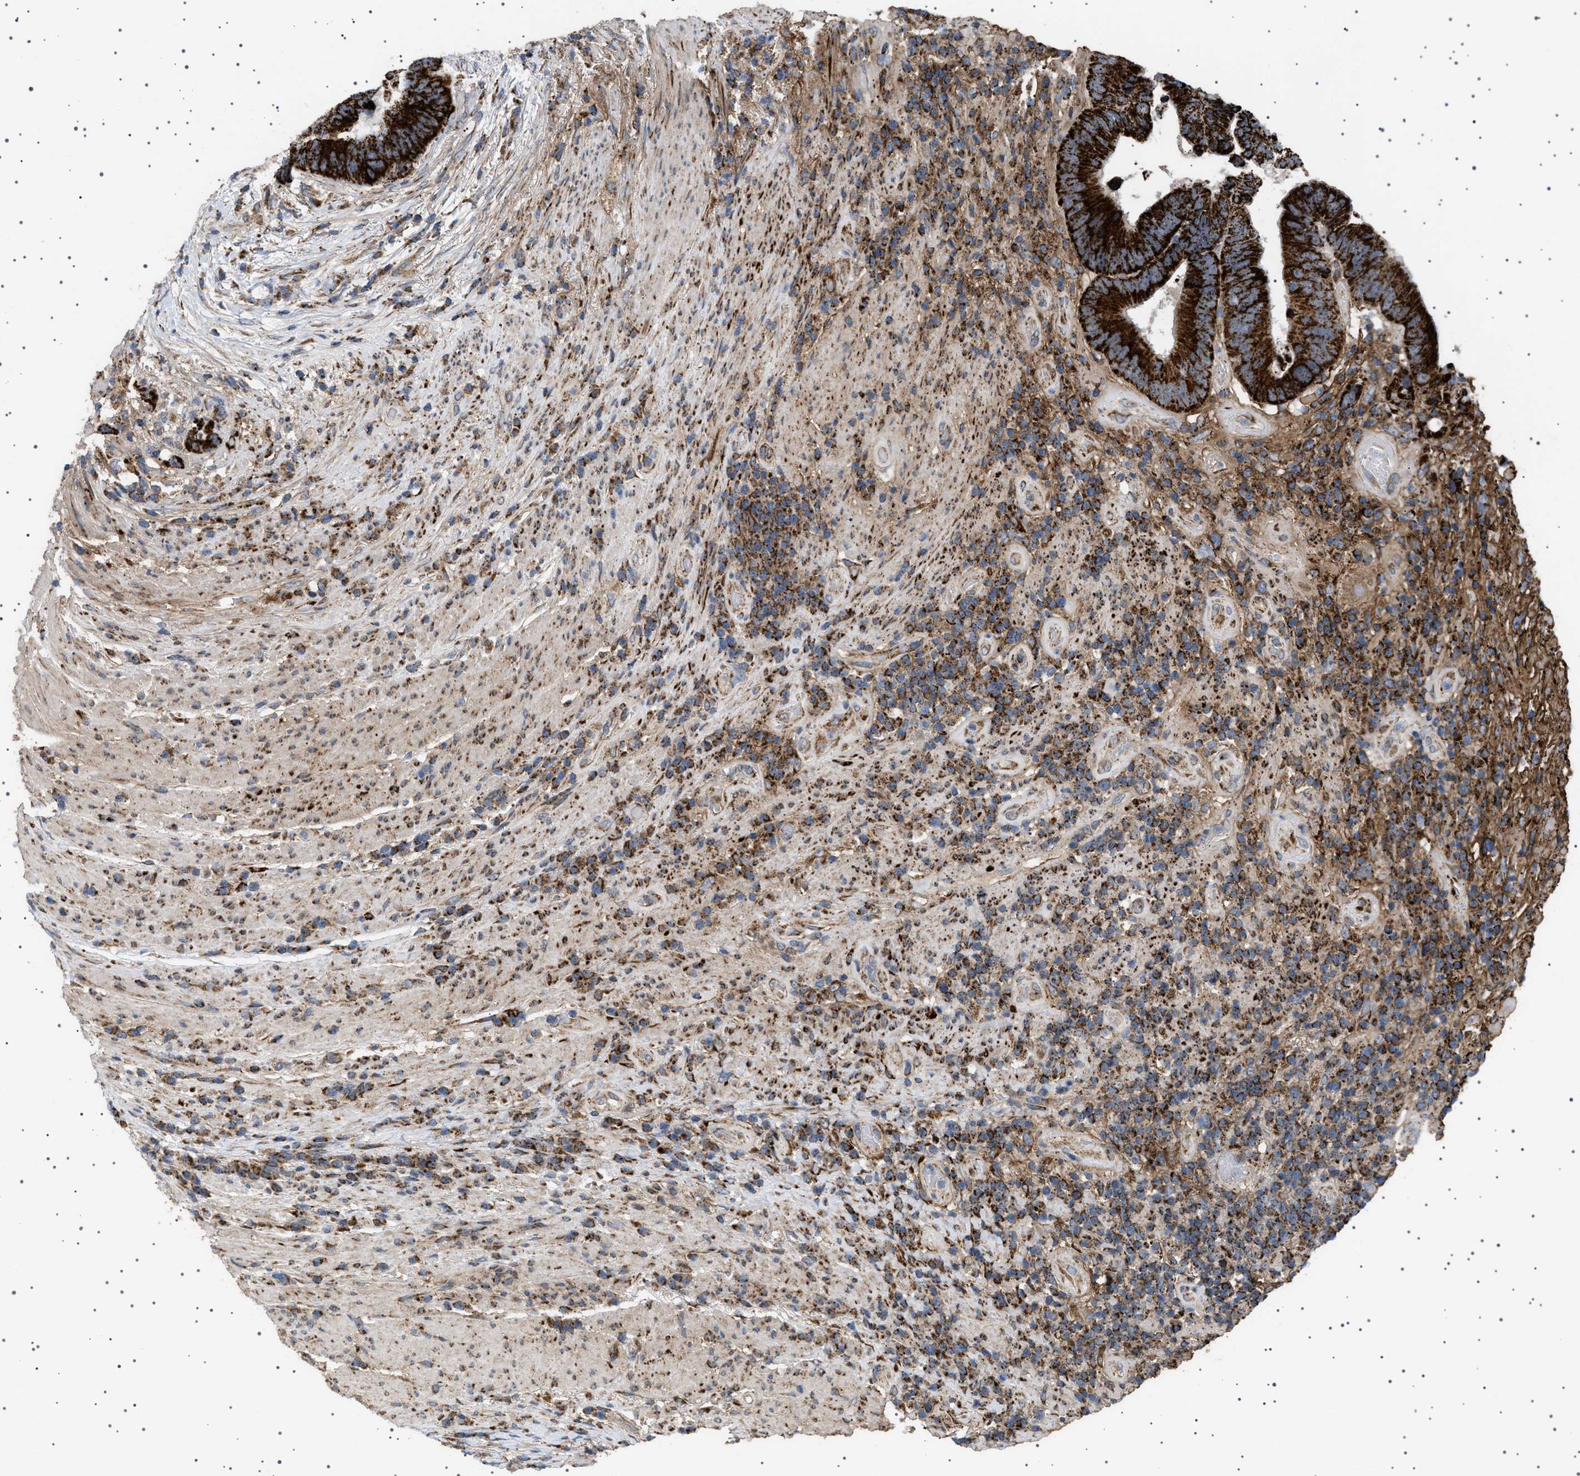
{"staining": {"intensity": "strong", "quantity": ">75%", "location": "cytoplasmic/membranous"}, "tissue": "colorectal cancer", "cell_type": "Tumor cells", "image_type": "cancer", "snomed": [{"axis": "morphology", "description": "Adenocarcinoma, NOS"}, {"axis": "topography", "description": "Rectum"}], "caption": "Tumor cells display high levels of strong cytoplasmic/membranous staining in about >75% of cells in colorectal cancer.", "gene": "UBXN8", "patient": {"sex": "female", "age": 89}}